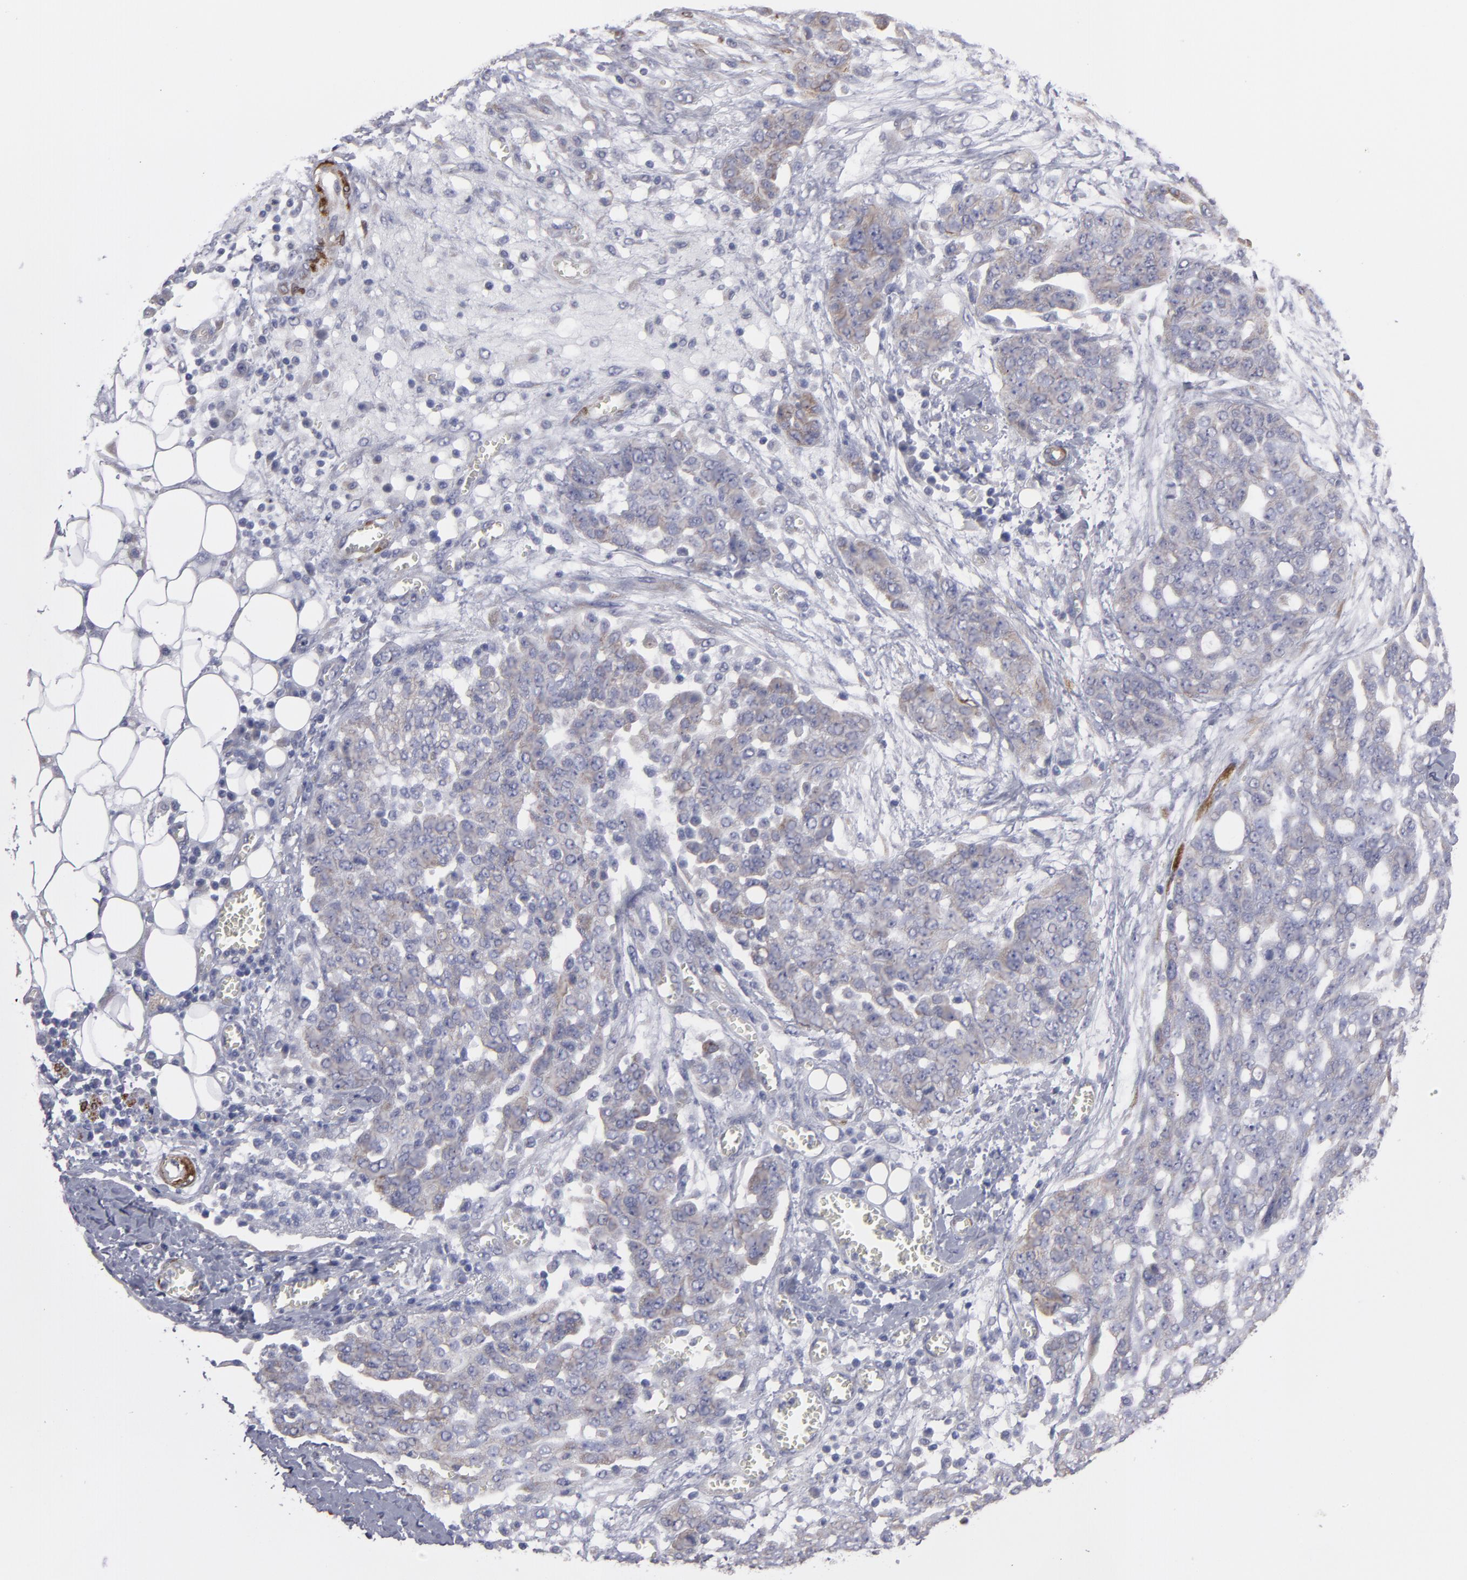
{"staining": {"intensity": "weak", "quantity": "25%-75%", "location": "cytoplasmic/membranous"}, "tissue": "ovarian cancer", "cell_type": "Tumor cells", "image_type": "cancer", "snomed": [{"axis": "morphology", "description": "Cystadenocarcinoma, serous, NOS"}, {"axis": "topography", "description": "Soft tissue"}, {"axis": "topography", "description": "Ovary"}], "caption": "The immunohistochemical stain labels weak cytoplasmic/membranous expression in tumor cells of ovarian cancer (serous cystadenocarcinoma) tissue. The staining is performed using DAB brown chromogen to label protein expression. The nuclei are counter-stained blue using hematoxylin.", "gene": "SLMAP", "patient": {"sex": "female", "age": 57}}